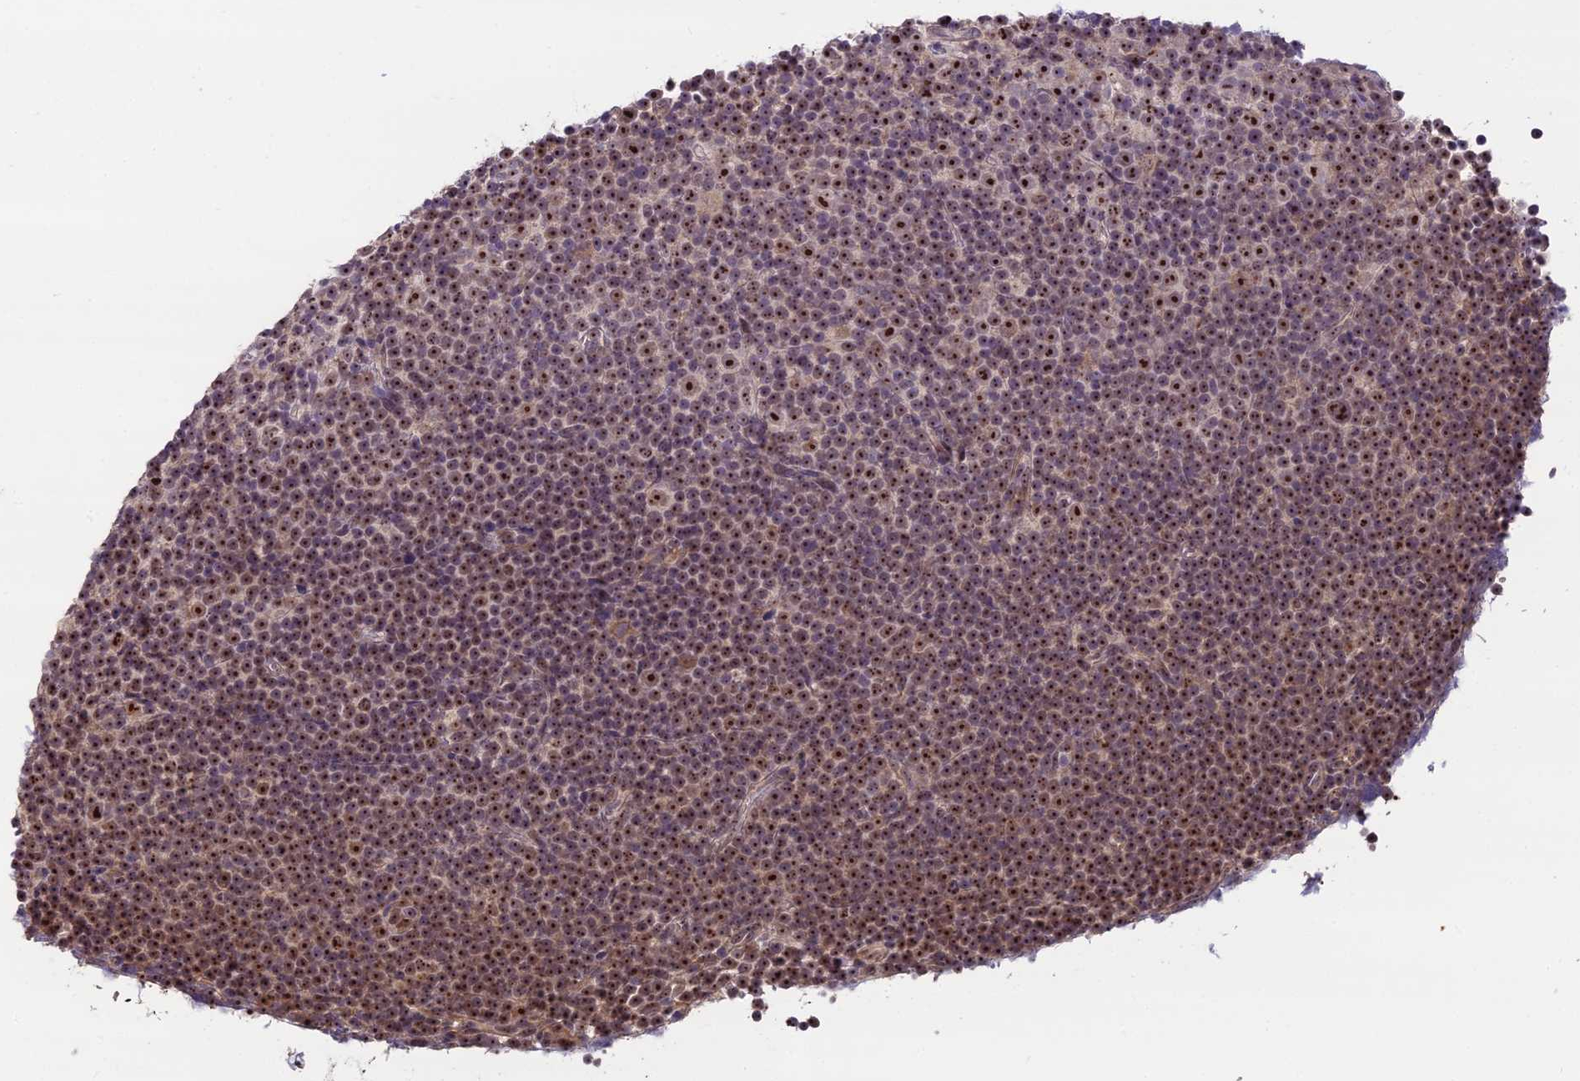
{"staining": {"intensity": "strong", "quantity": ">75%", "location": "nuclear"}, "tissue": "lymphoma", "cell_type": "Tumor cells", "image_type": "cancer", "snomed": [{"axis": "morphology", "description": "Malignant lymphoma, non-Hodgkin's type, Low grade"}, {"axis": "topography", "description": "Lymph node"}], "caption": "High-power microscopy captured an IHC micrograph of lymphoma, revealing strong nuclear expression in about >75% of tumor cells.", "gene": "ZNF333", "patient": {"sex": "female", "age": 67}}